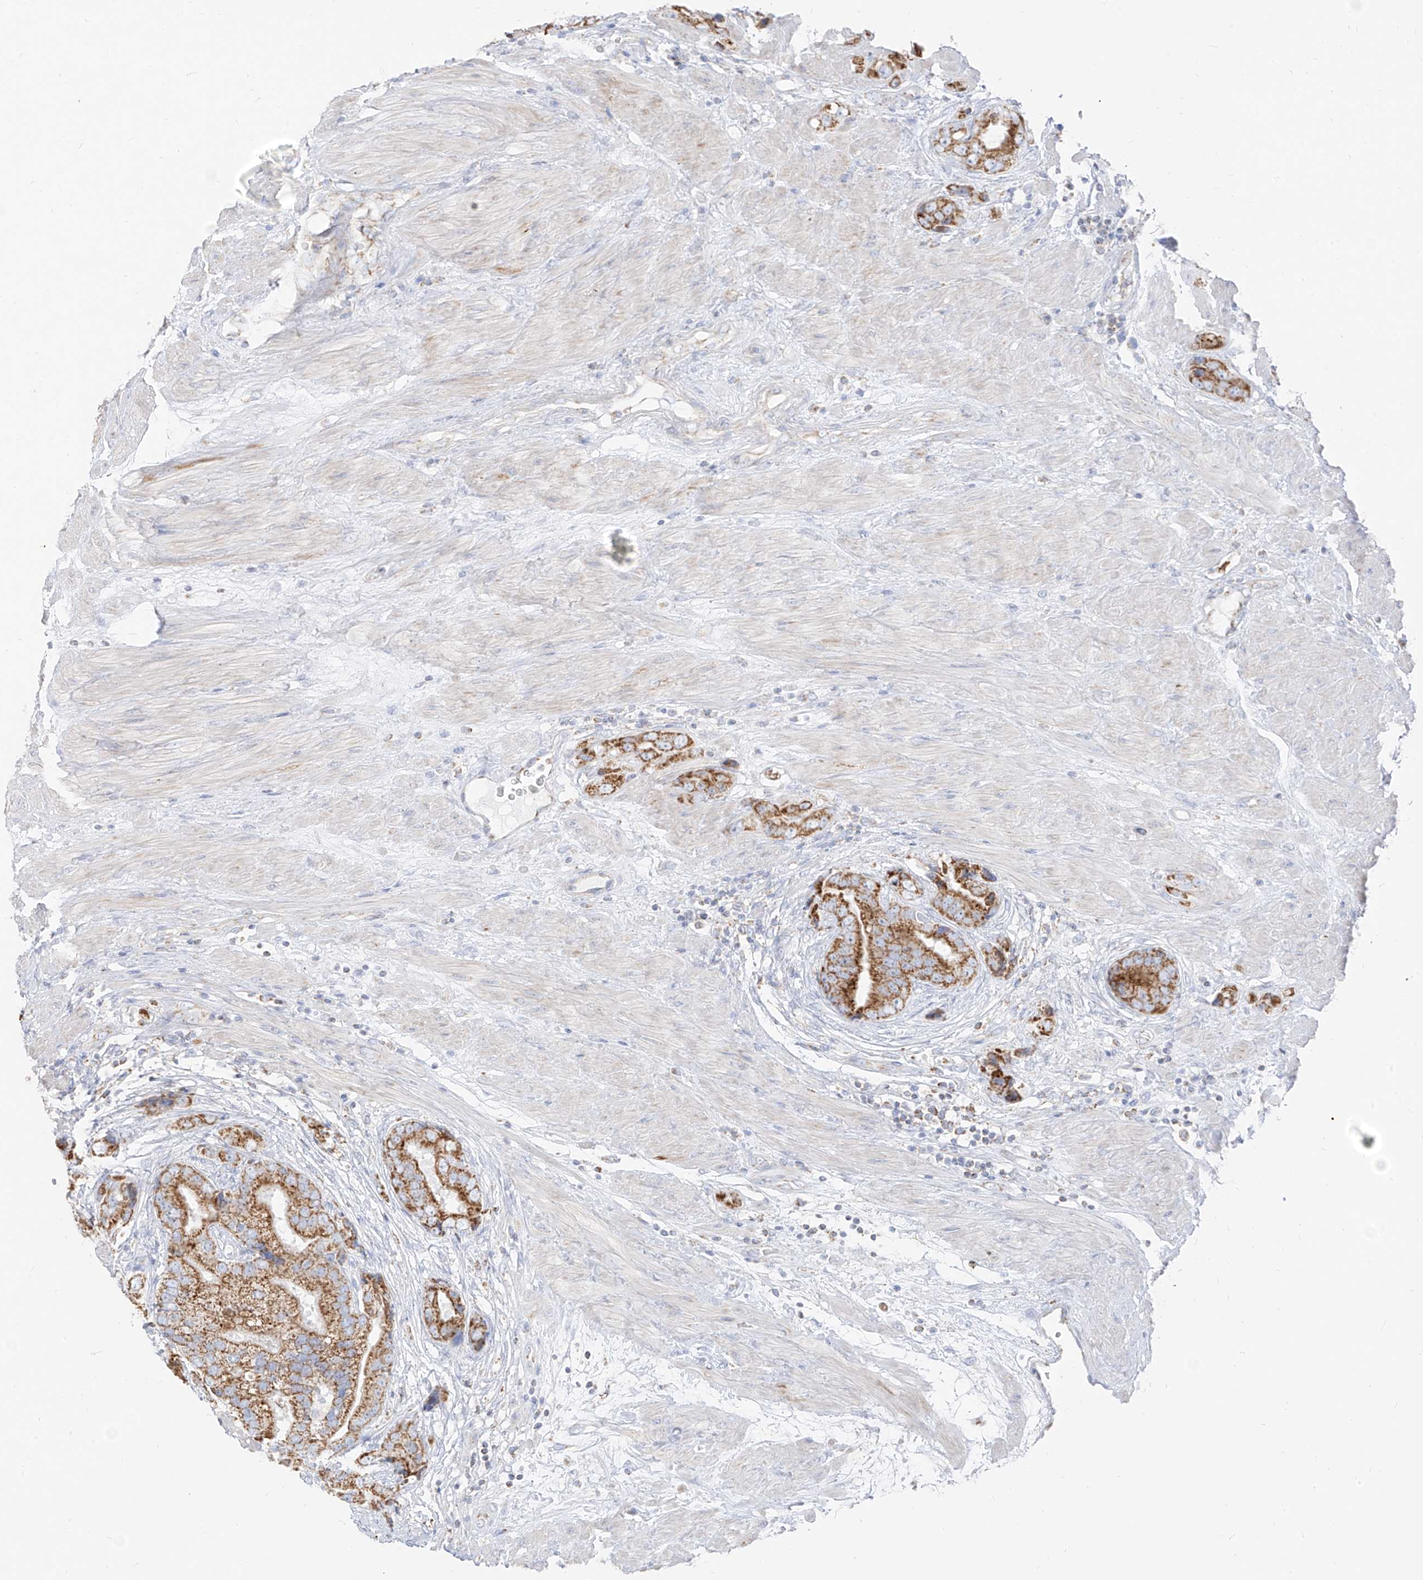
{"staining": {"intensity": "moderate", "quantity": ">75%", "location": "cytoplasmic/membranous"}, "tissue": "prostate cancer", "cell_type": "Tumor cells", "image_type": "cancer", "snomed": [{"axis": "morphology", "description": "Adenocarcinoma, High grade"}, {"axis": "topography", "description": "Prostate"}], "caption": "A photomicrograph of human high-grade adenocarcinoma (prostate) stained for a protein demonstrates moderate cytoplasmic/membranous brown staining in tumor cells.", "gene": "ETHE1", "patient": {"sex": "male", "age": 70}}